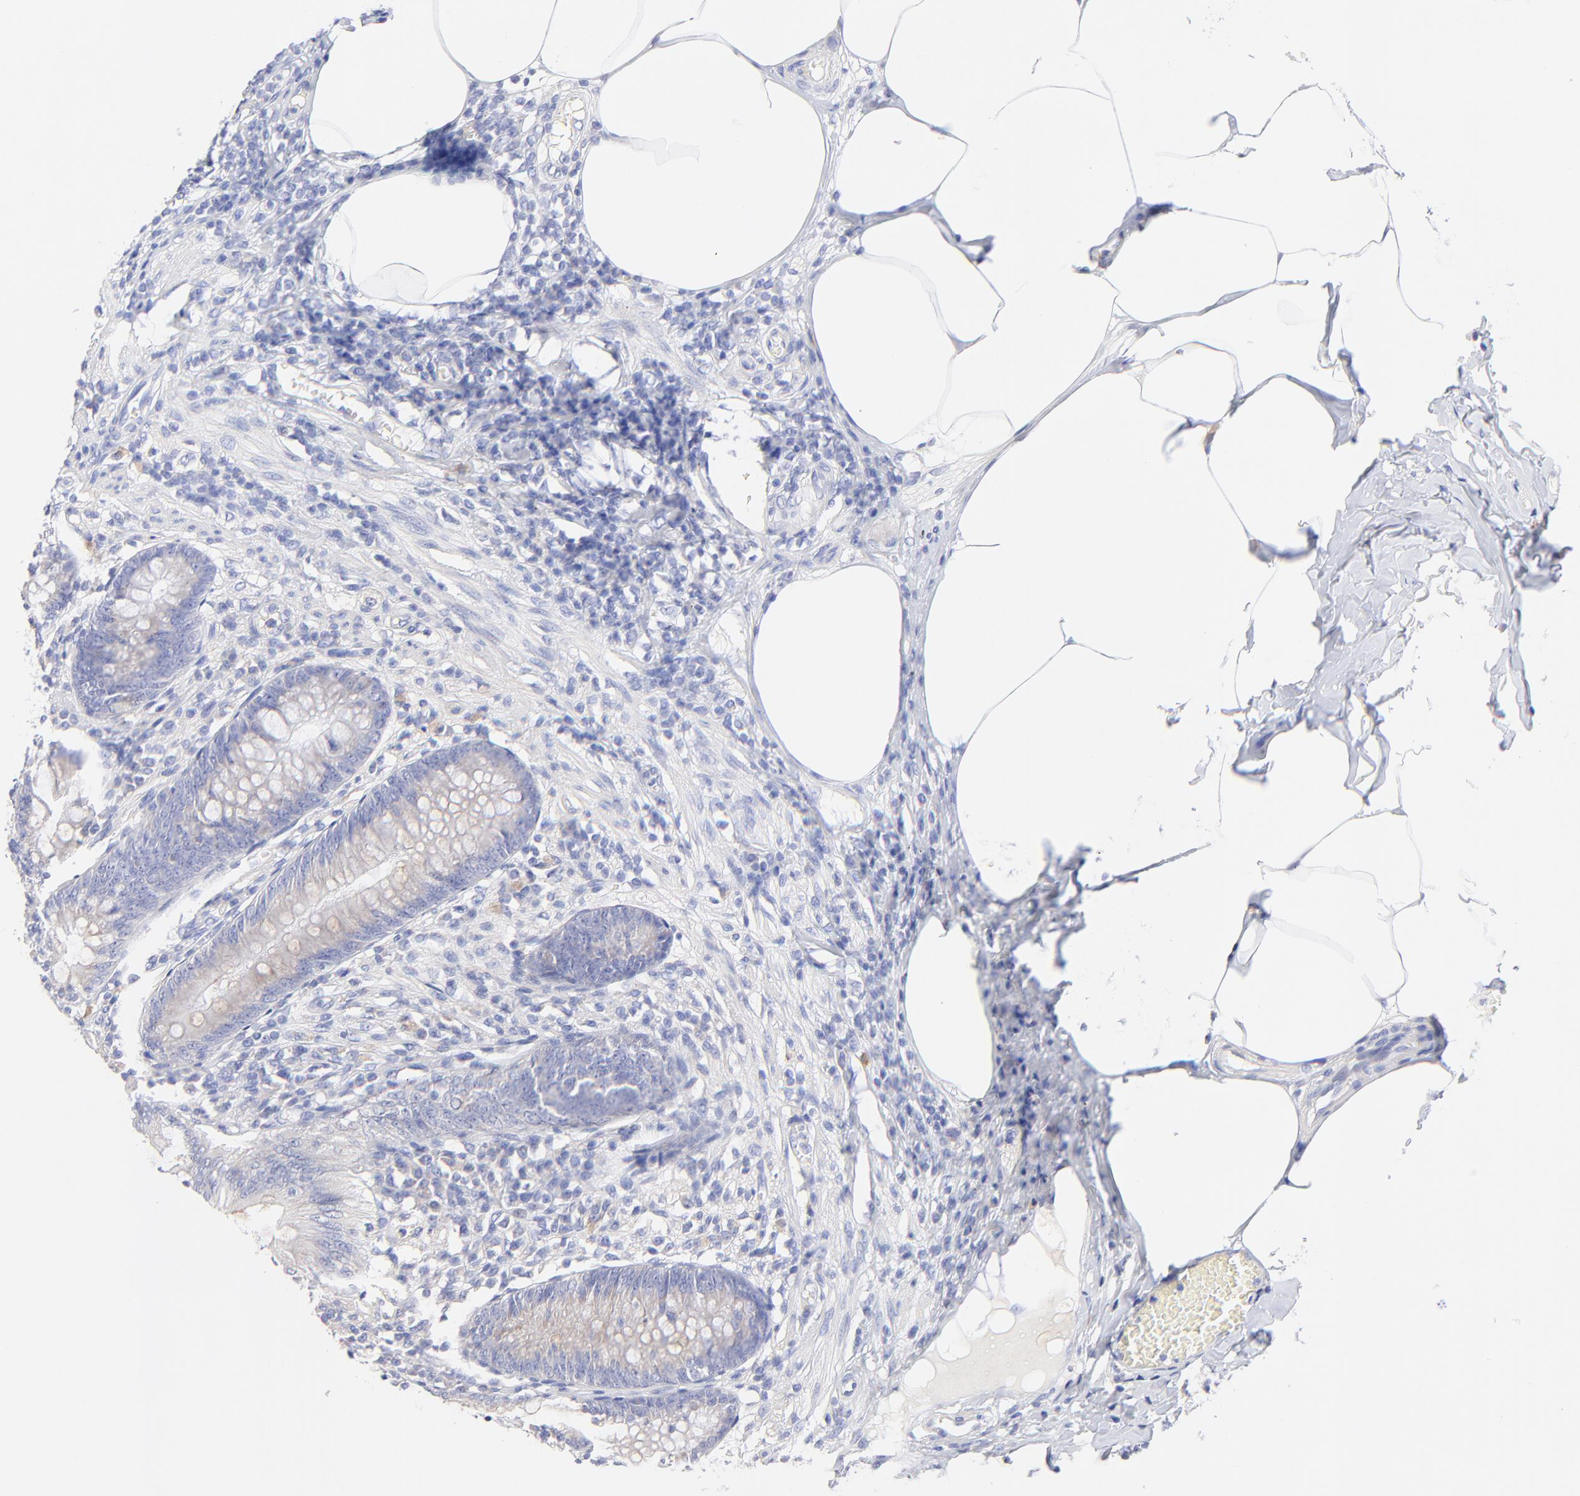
{"staining": {"intensity": "weak", "quantity": "<25%", "location": "cytoplasmic/membranous"}, "tissue": "appendix", "cell_type": "Glandular cells", "image_type": "normal", "snomed": [{"axis": "morphology", "description": "Normal tissue, NOS"}, {"axis": "morphology", "description": "Inflammation, NOS"}, {"axis": "topography", "description": "Appendix"}], "caption": "Immunohistochemistry image of normal appendix: human appendix stained with DAB displays no significant protein expression in glandular cells.", "gene": "EBP", "patient": {"sex": "male", "age": 46}}